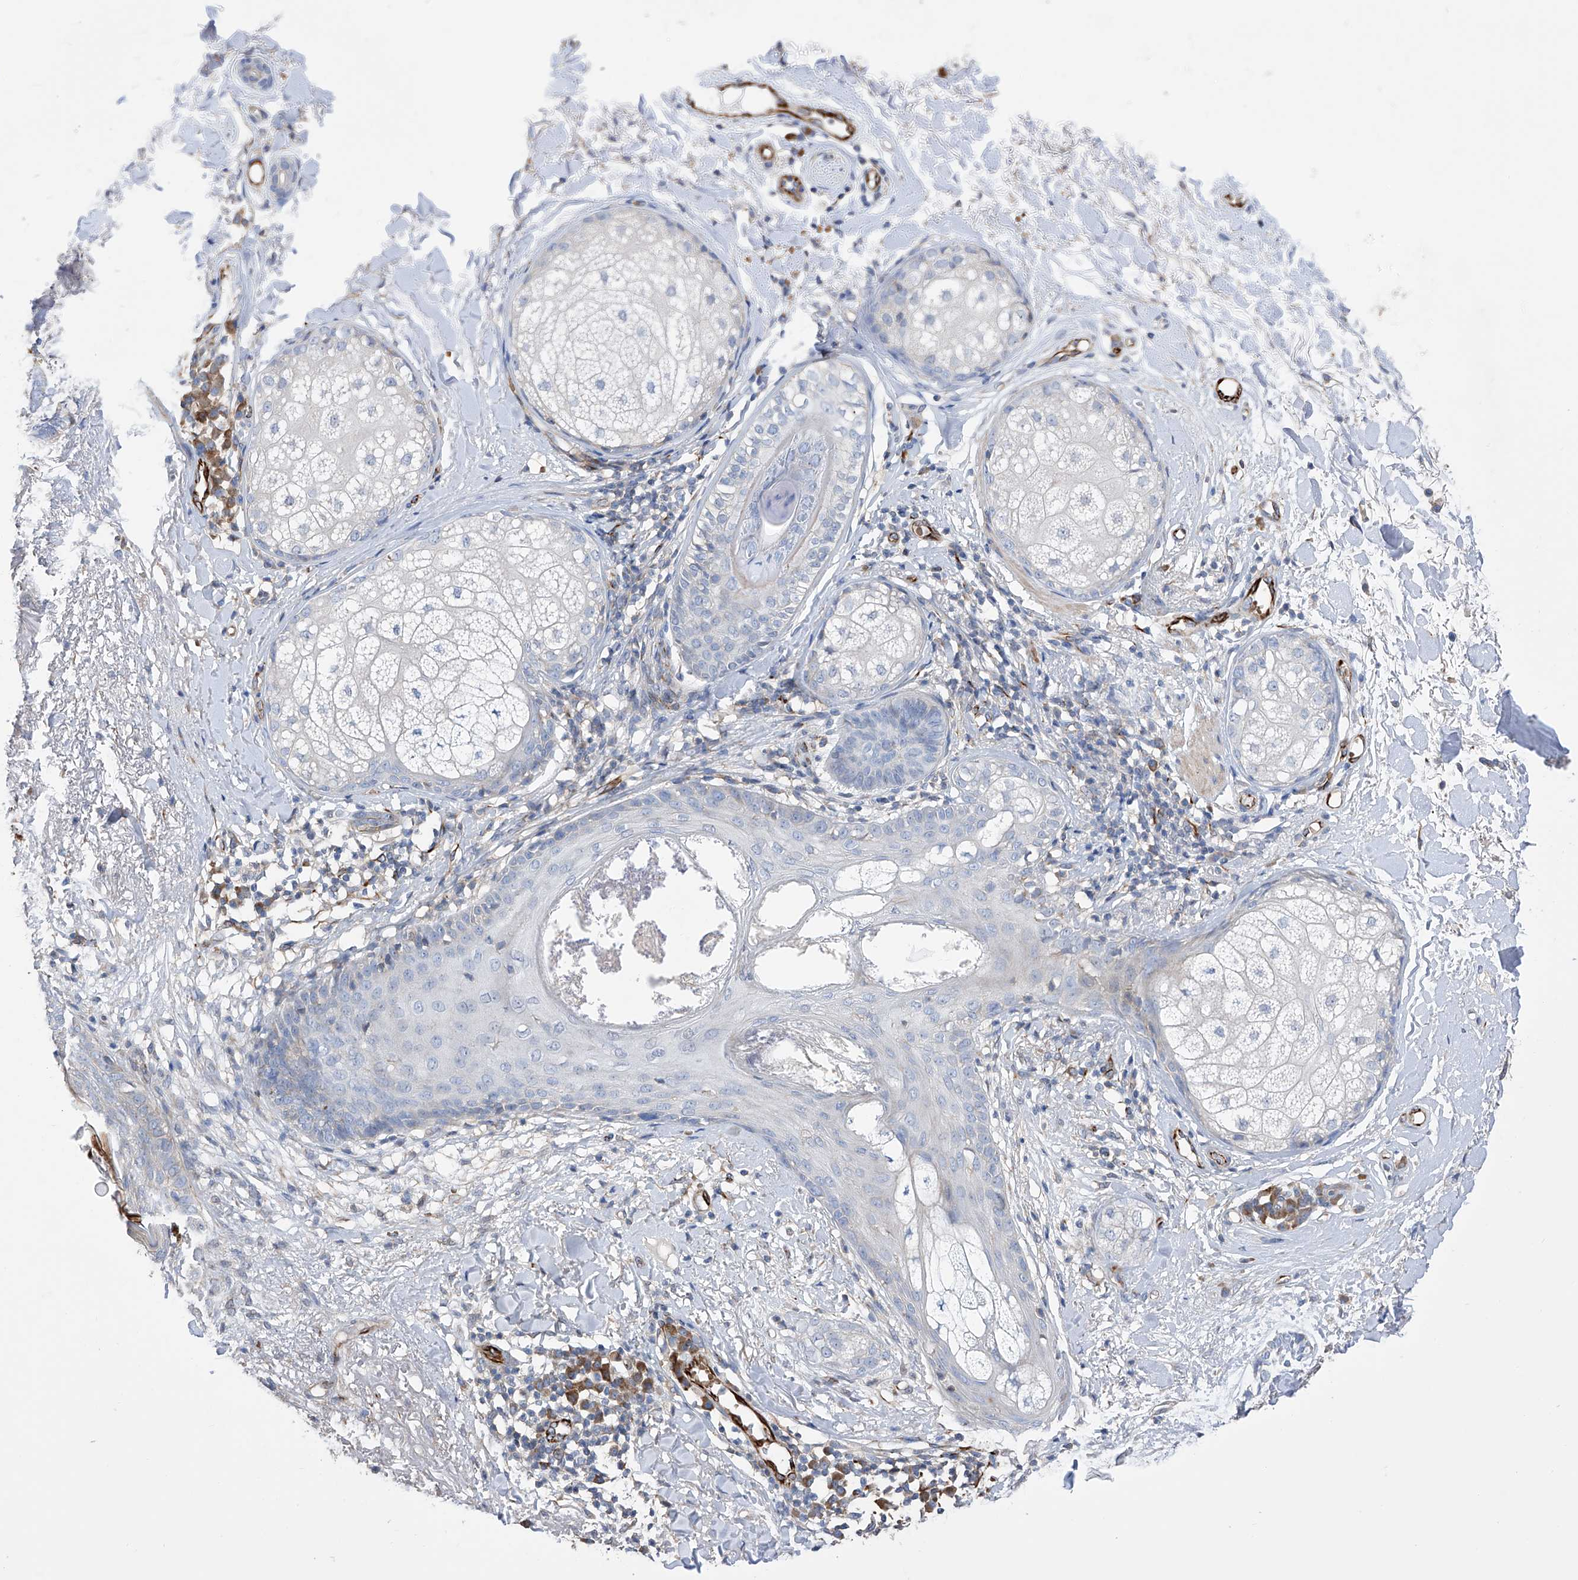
{"staining": {"intensity": "negative", "quantity": "none", "location": "none"}, "tissue": "skin cancer", "cell_type": "Tumor cells", "image_type": "cancer", "snomed": [{"axis": "morphology", "description": "Basal cell carcinoma"}, {"axis": "topography", "description": "Skin"}], "caption": "IHC photomicrograph of neoplastic tissue: human skin basal cell carcinoma stained with DAB (3,3'-diaminobenzidine) exhibits no significant protein staining in tumor cells.", "gene": "NFATC4", "patient": {"sex": "male", "age": 85}}